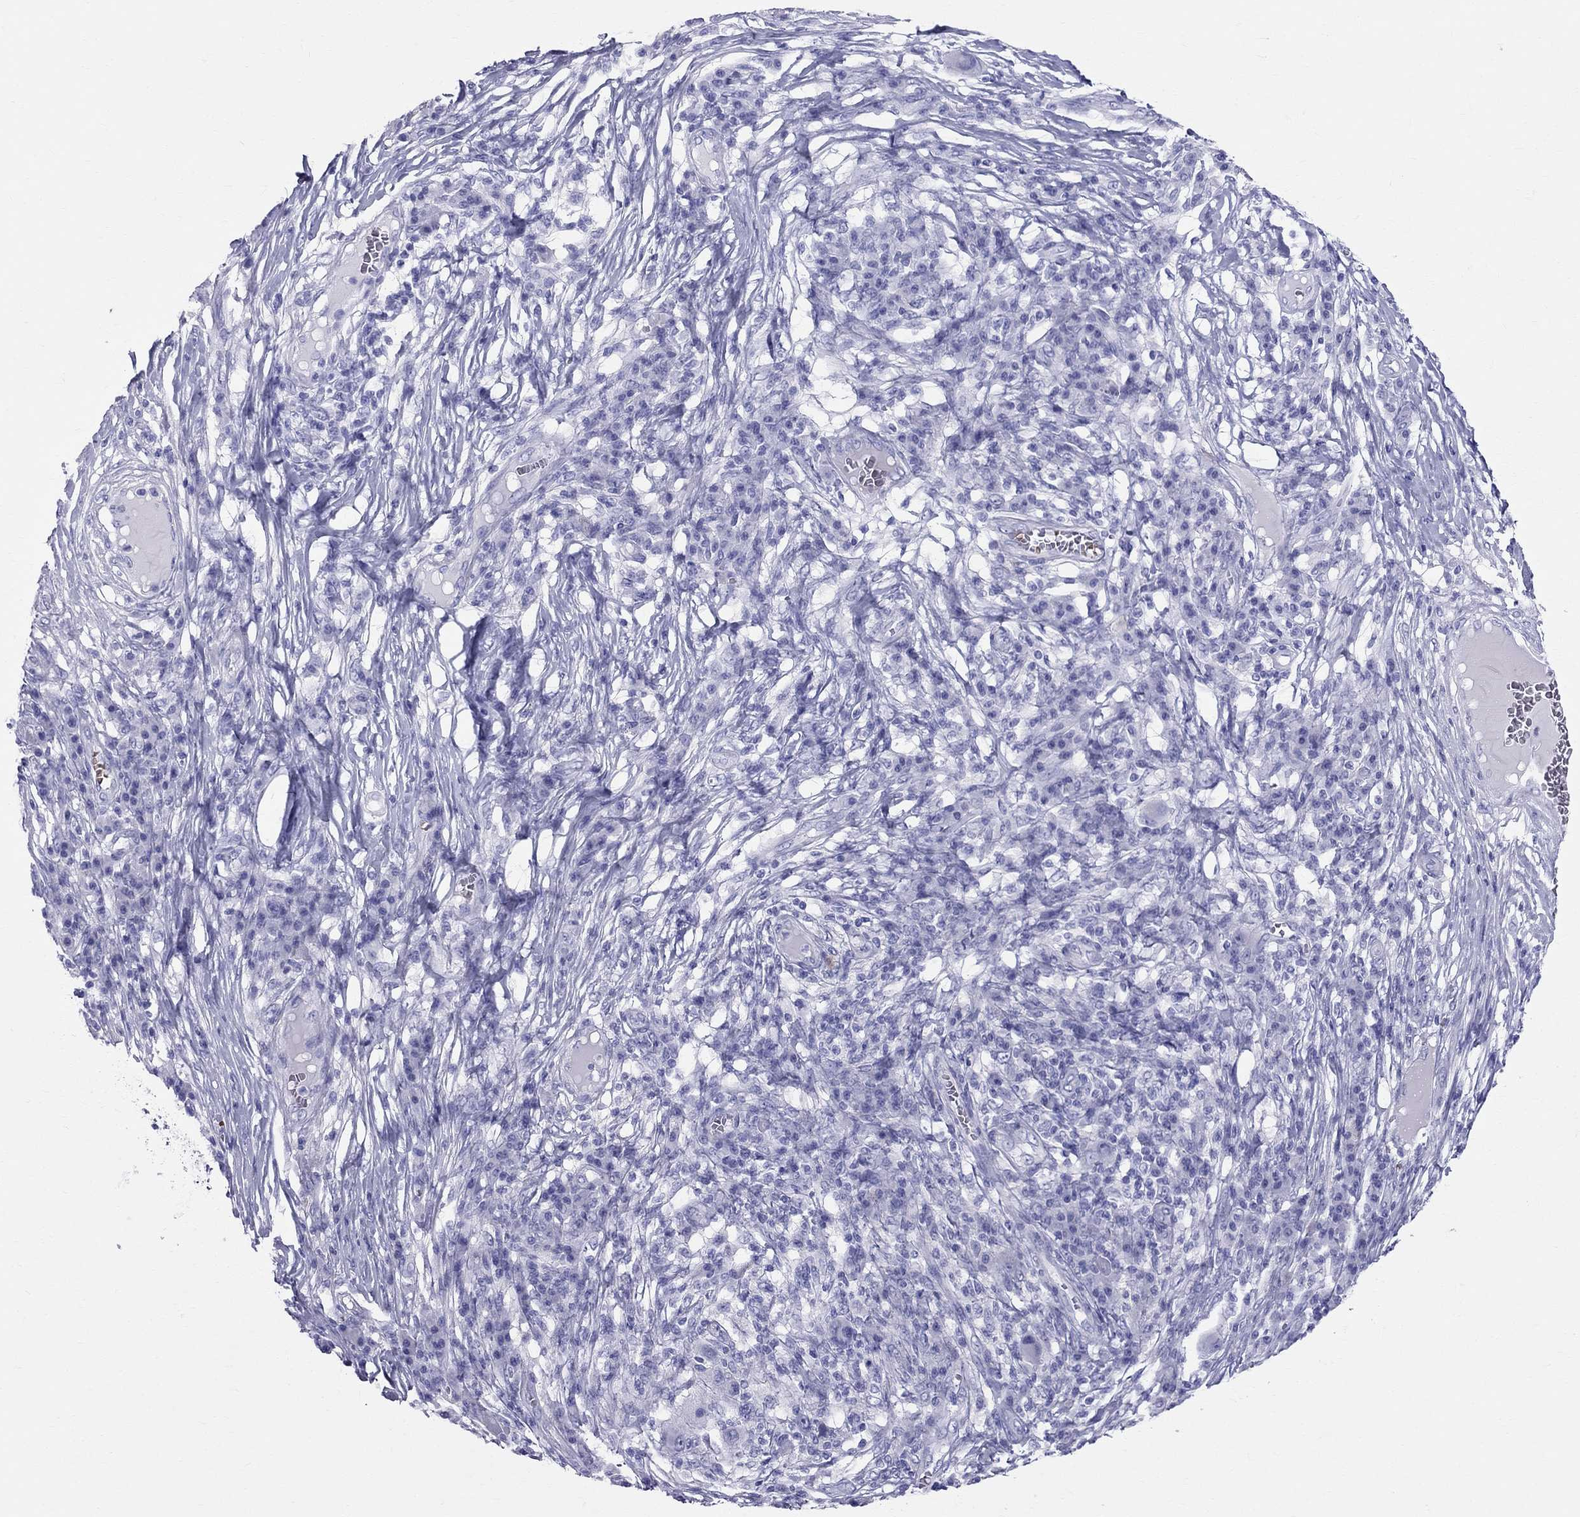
{"staining": {"intensity": "negative", "quantity": "none", "location": "none"}, "tissue": "melanoma", "cell_type": "Tumor cells", "image_type": "cancer", "snomed": [{"axis": "morphology", "description": "Malignant melanoma, NOS"}, {"axis": "topography", "description": "Skin"}], "caption": "Immunohistochemistry image of human malignant melanoma stained for a protein (brown), which displays no positivity in tumor cells.", "gene": "DNAAF6", "patient": {"sex": "male", "age": 53}}